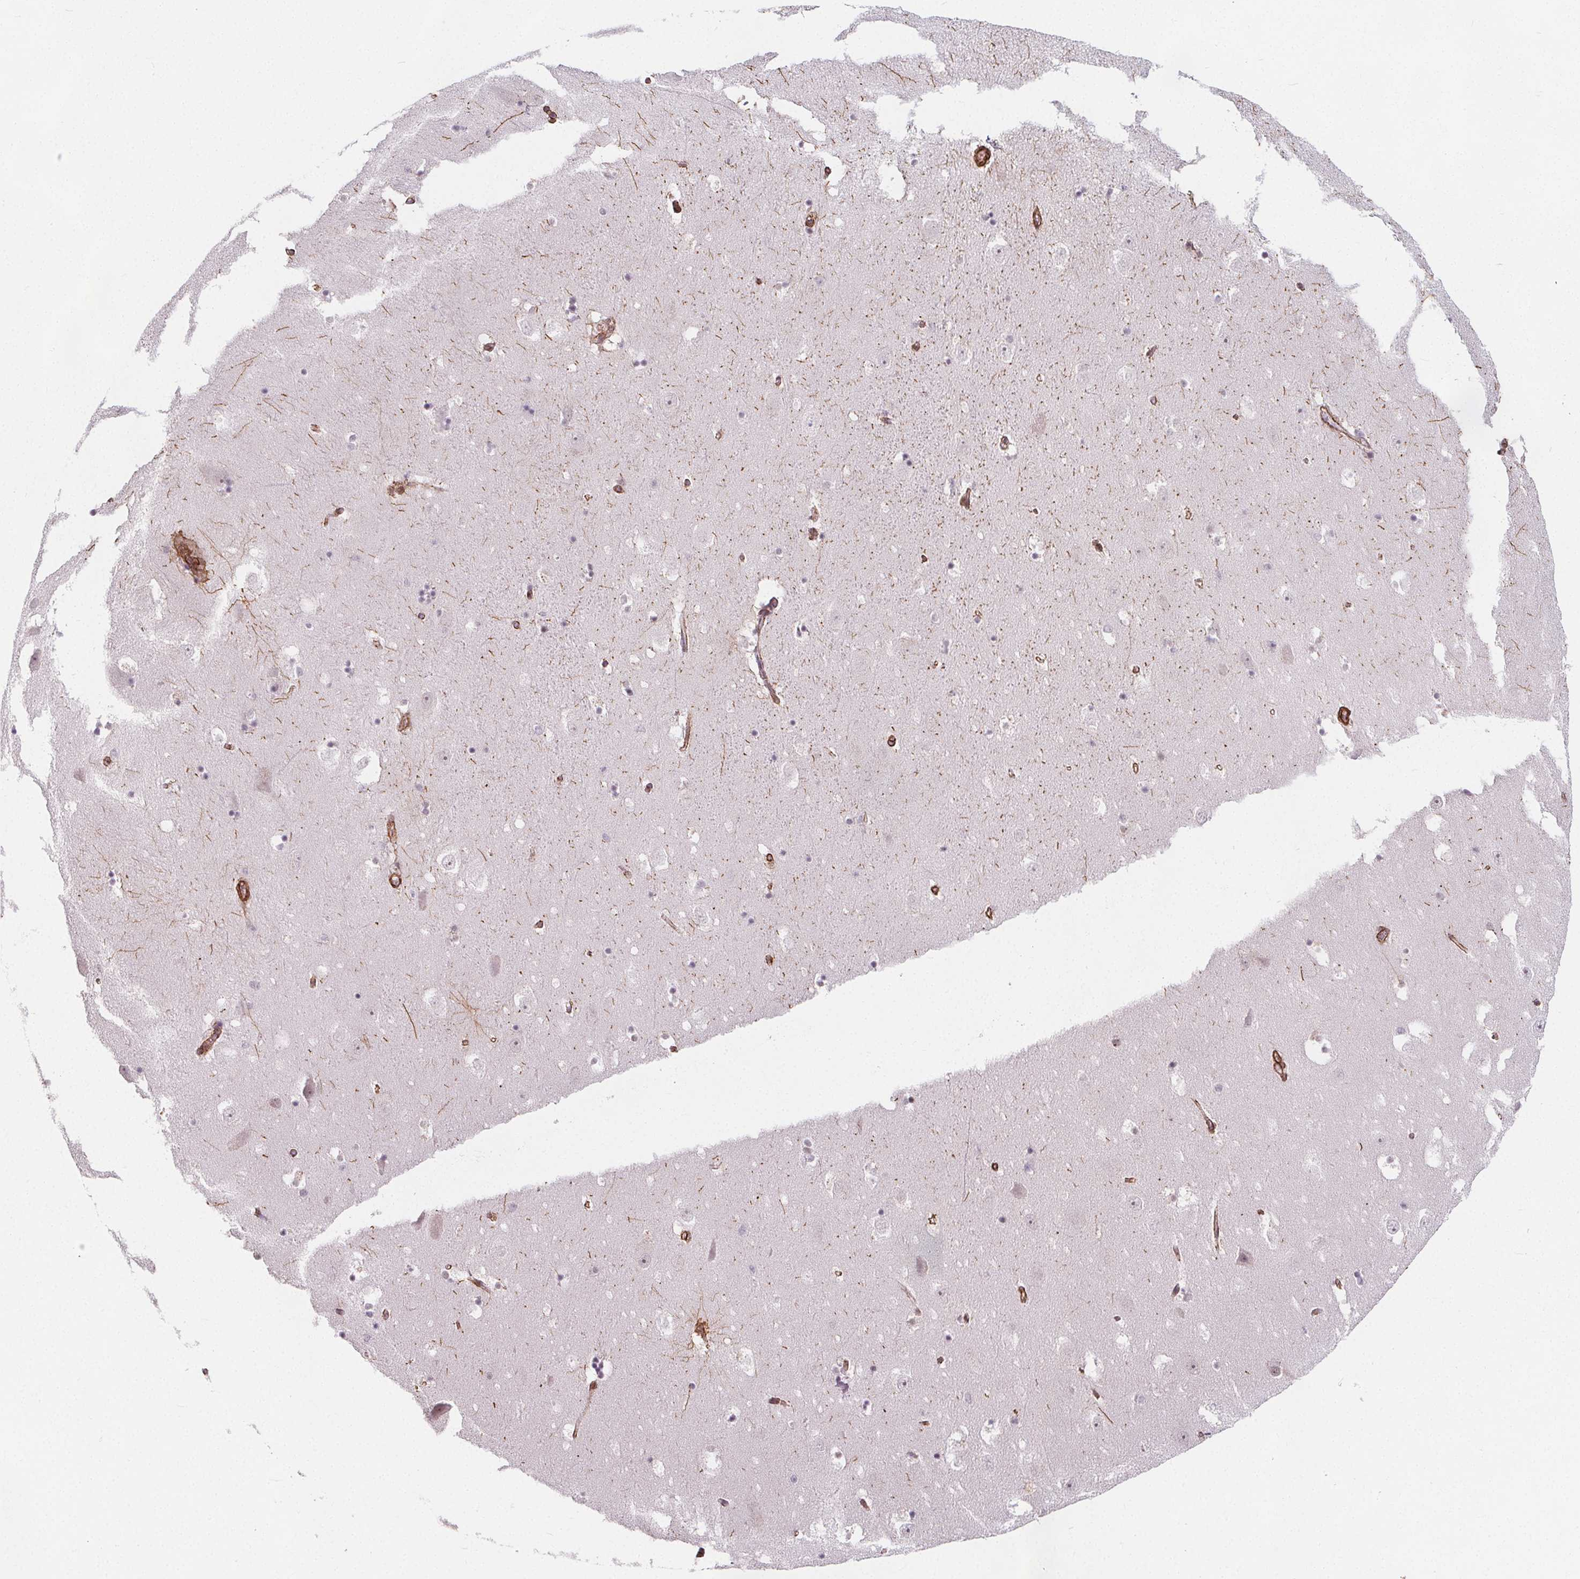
{"staining": {"intensity": "negative", "quantity": "none", "location": "none"}, "tissue": "hippocampus", "cell_type": "Glial cells", "image_type": "normal", "snomed": [{"axis": "morphology", "description": "Normal tissue, NOS"}, {"axis": "topography", "description": "Hippocampus"}], "caption": "High power microscopy histopathology image of an immunohistochemistry photomicrograph of normal hippocampus, revealing no significant staining in glial cells. Nuclei are stained in blue.", "gene": "HAS1", "patient": {"sex": "male", "age": 58}}